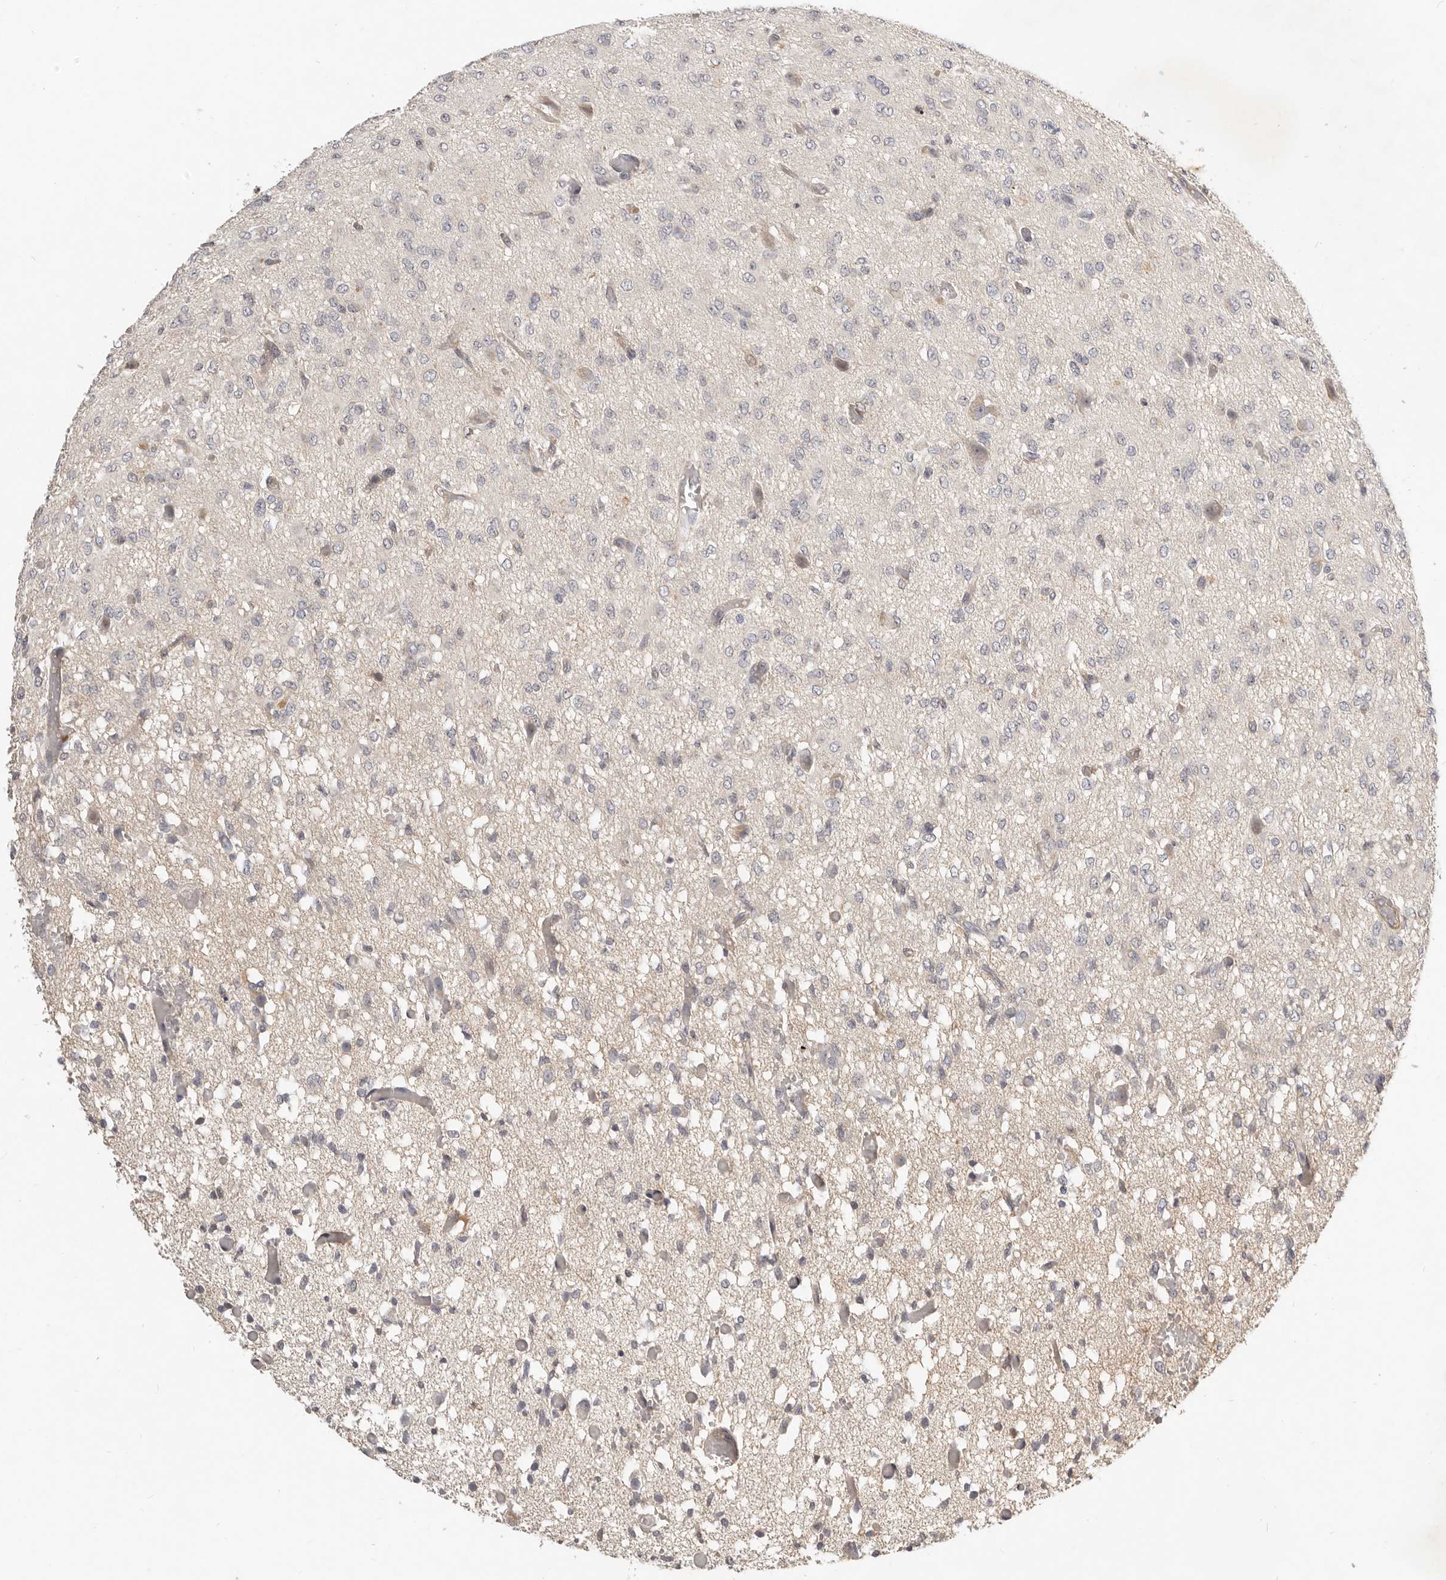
{"staining": {"intensity": "negative", "quantity": "none", "location": "none"}, "tissue": "glioma", "cell_type": "Tumor cells", "image_type": "cancer", "snomed": [{"axis": "morphology", "description": "Glioma, malignant, High grade"}, {"axis": "topography", "description": "Brain"}], "caption": "Immunohistochemical staining of glioma reveals no significant expression in tumor cells.", "gene": "MICALL2", "patient": {"sex": "female", "age": 59}}